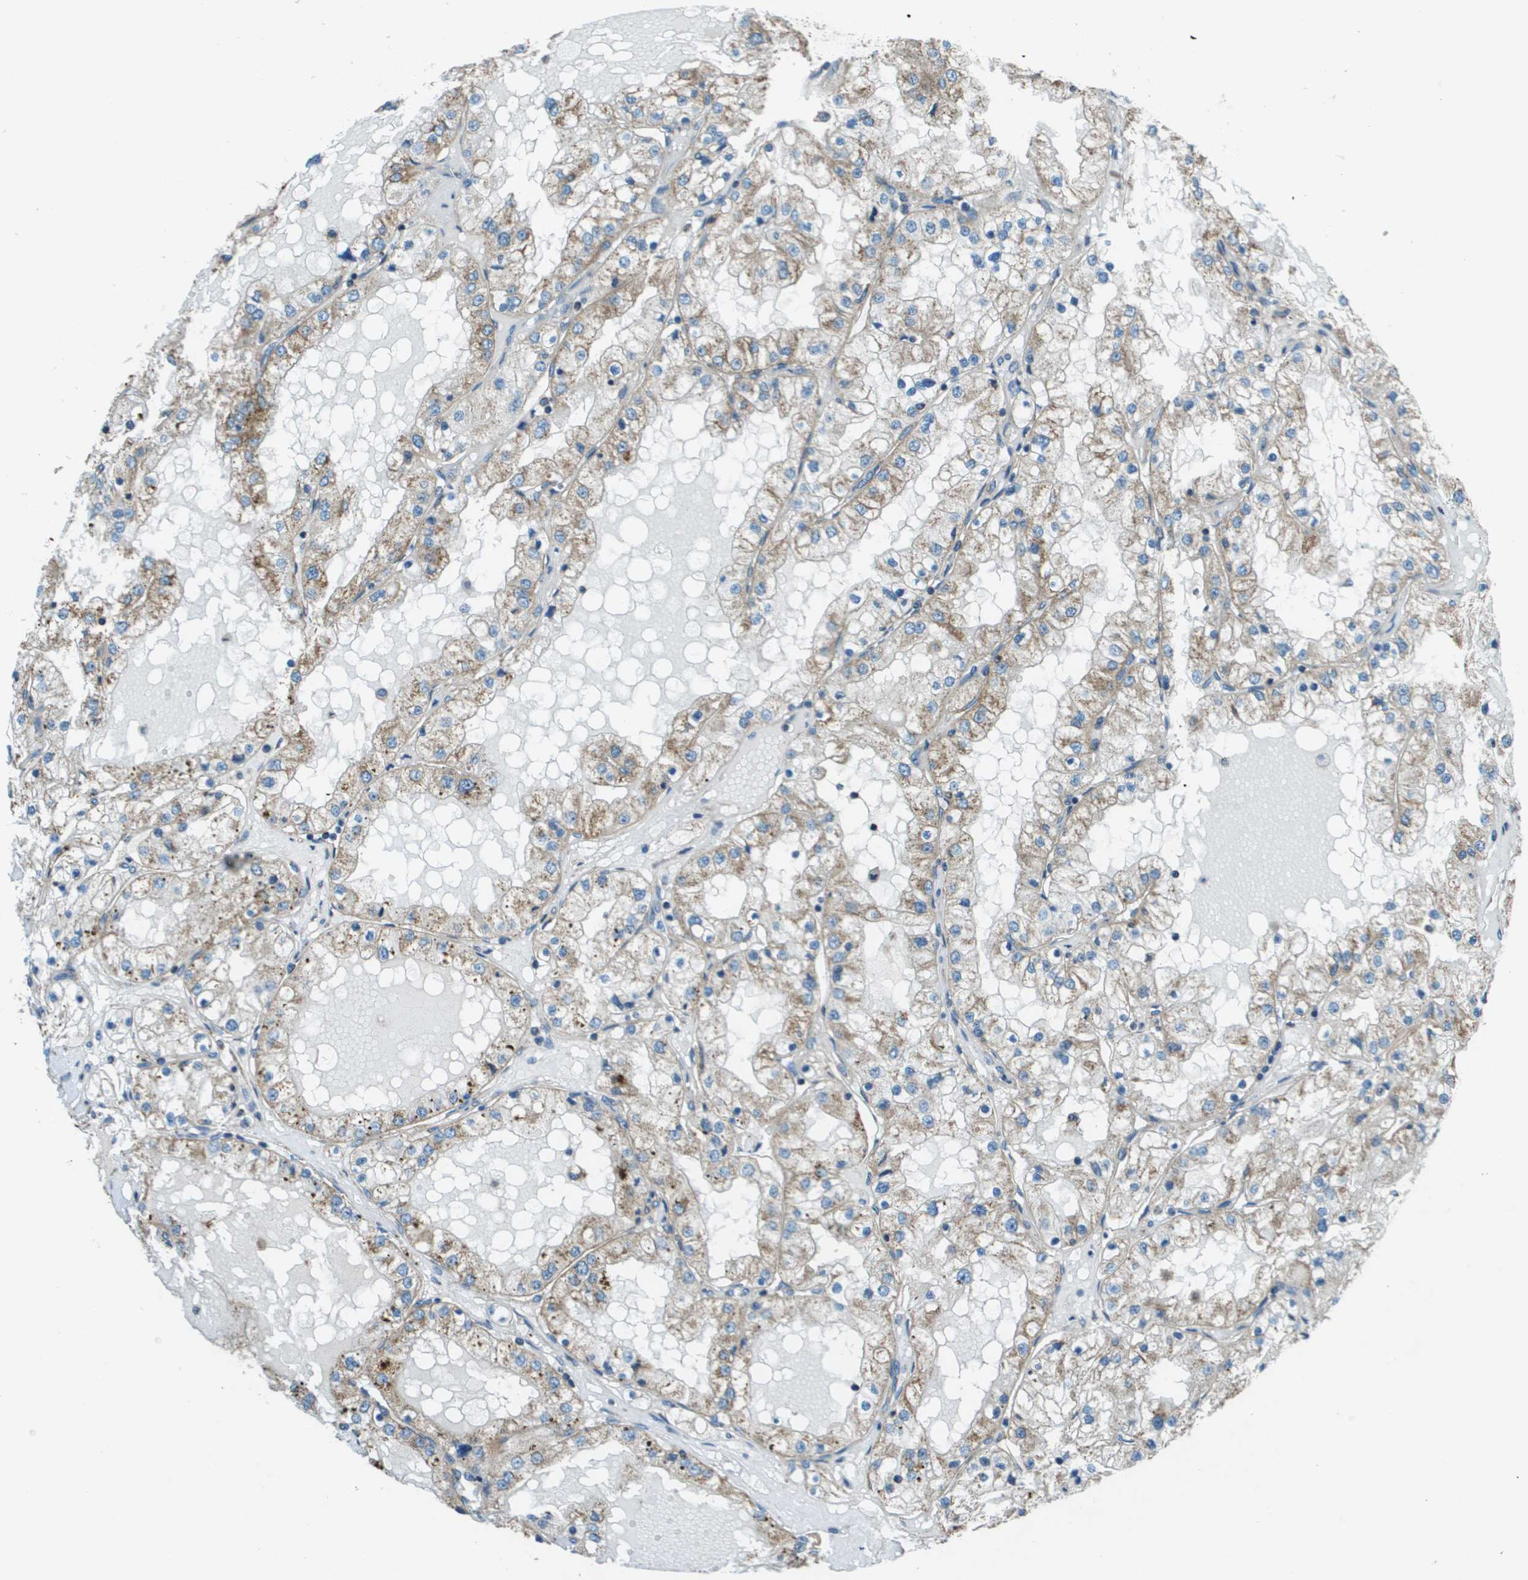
{"staining": {"intensity": "weak", "quantity": "25%-75%", "location": "cytoplasmic/membranous"}, "tissue": "renal cancer", "cell_type": "Tumor cells", "image_type": "cancer", "snomed": [{"axis": "morphology", "description": "Adenocarcinoma, NOS"}, {"axis": "topography", "description": "Kidney"}], "caption": "High-power microscopy captured an immunohistochemistry histopathology image of renal cancer (adenocarcinoma), revealing weak cytoplasmic/membranous staining in approximately 25%-75% of tumor cells.", "gene": "TMEM51", "patient": {"sex": "male", "age": 68}}